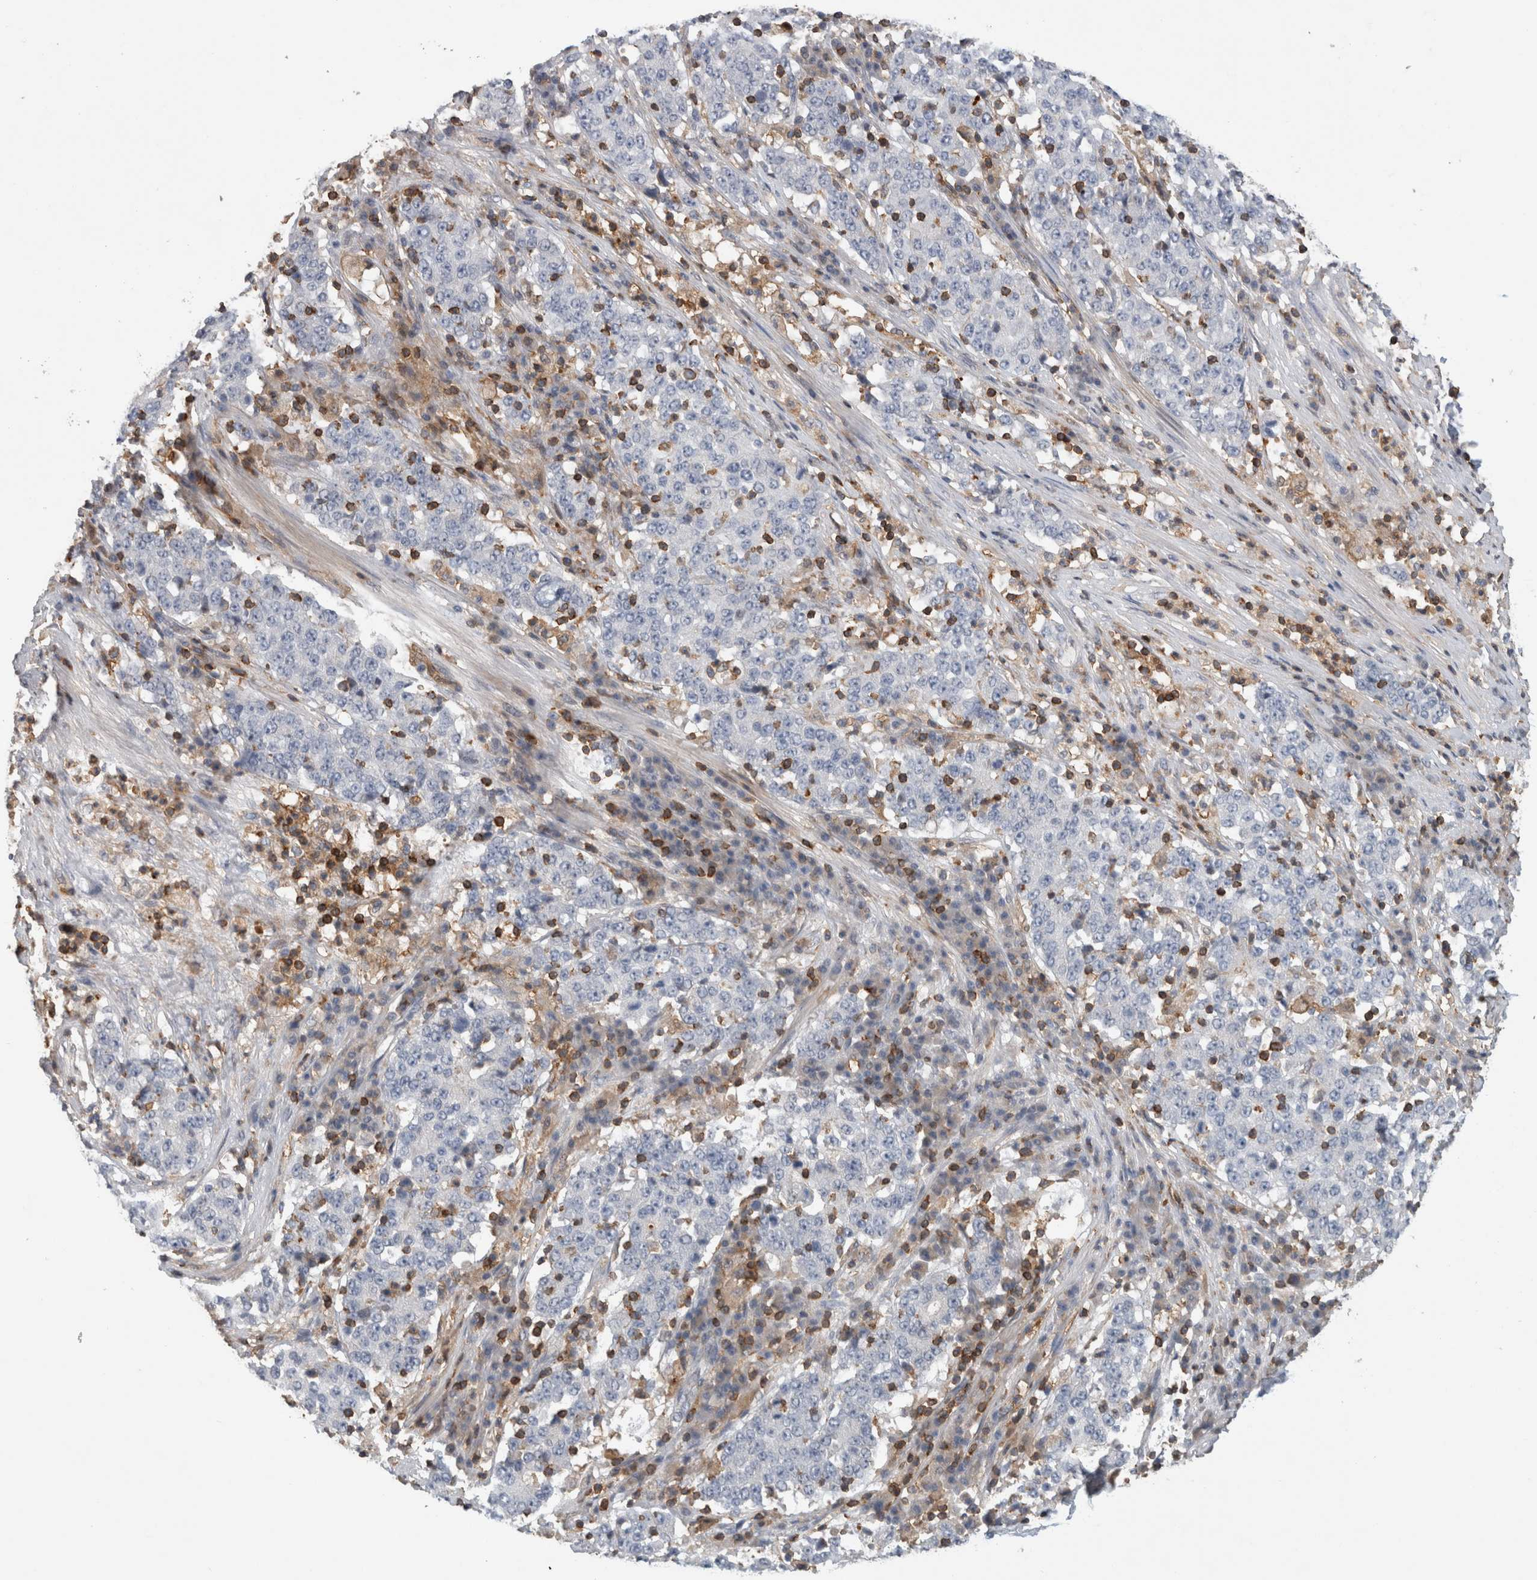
{"staining": {"intensity": "negative", "quantity": "none", "location": "none"}, "tissue": "stomach cancer", "cell_type": "Tumor cells", "image_type": "cancer", "snomed": [{"axis": "morphology", "description": "Adenocarcinoma, NOS"}, {"axis": "topography", "description": "Stomach"}], "caption": "Immunohistochemistry of human stomach cancer (adenocarcinoma) reveals no staining in tumor cells.", "gene": "GFRA2", "patient": {"sex": "male", "age": 59}}